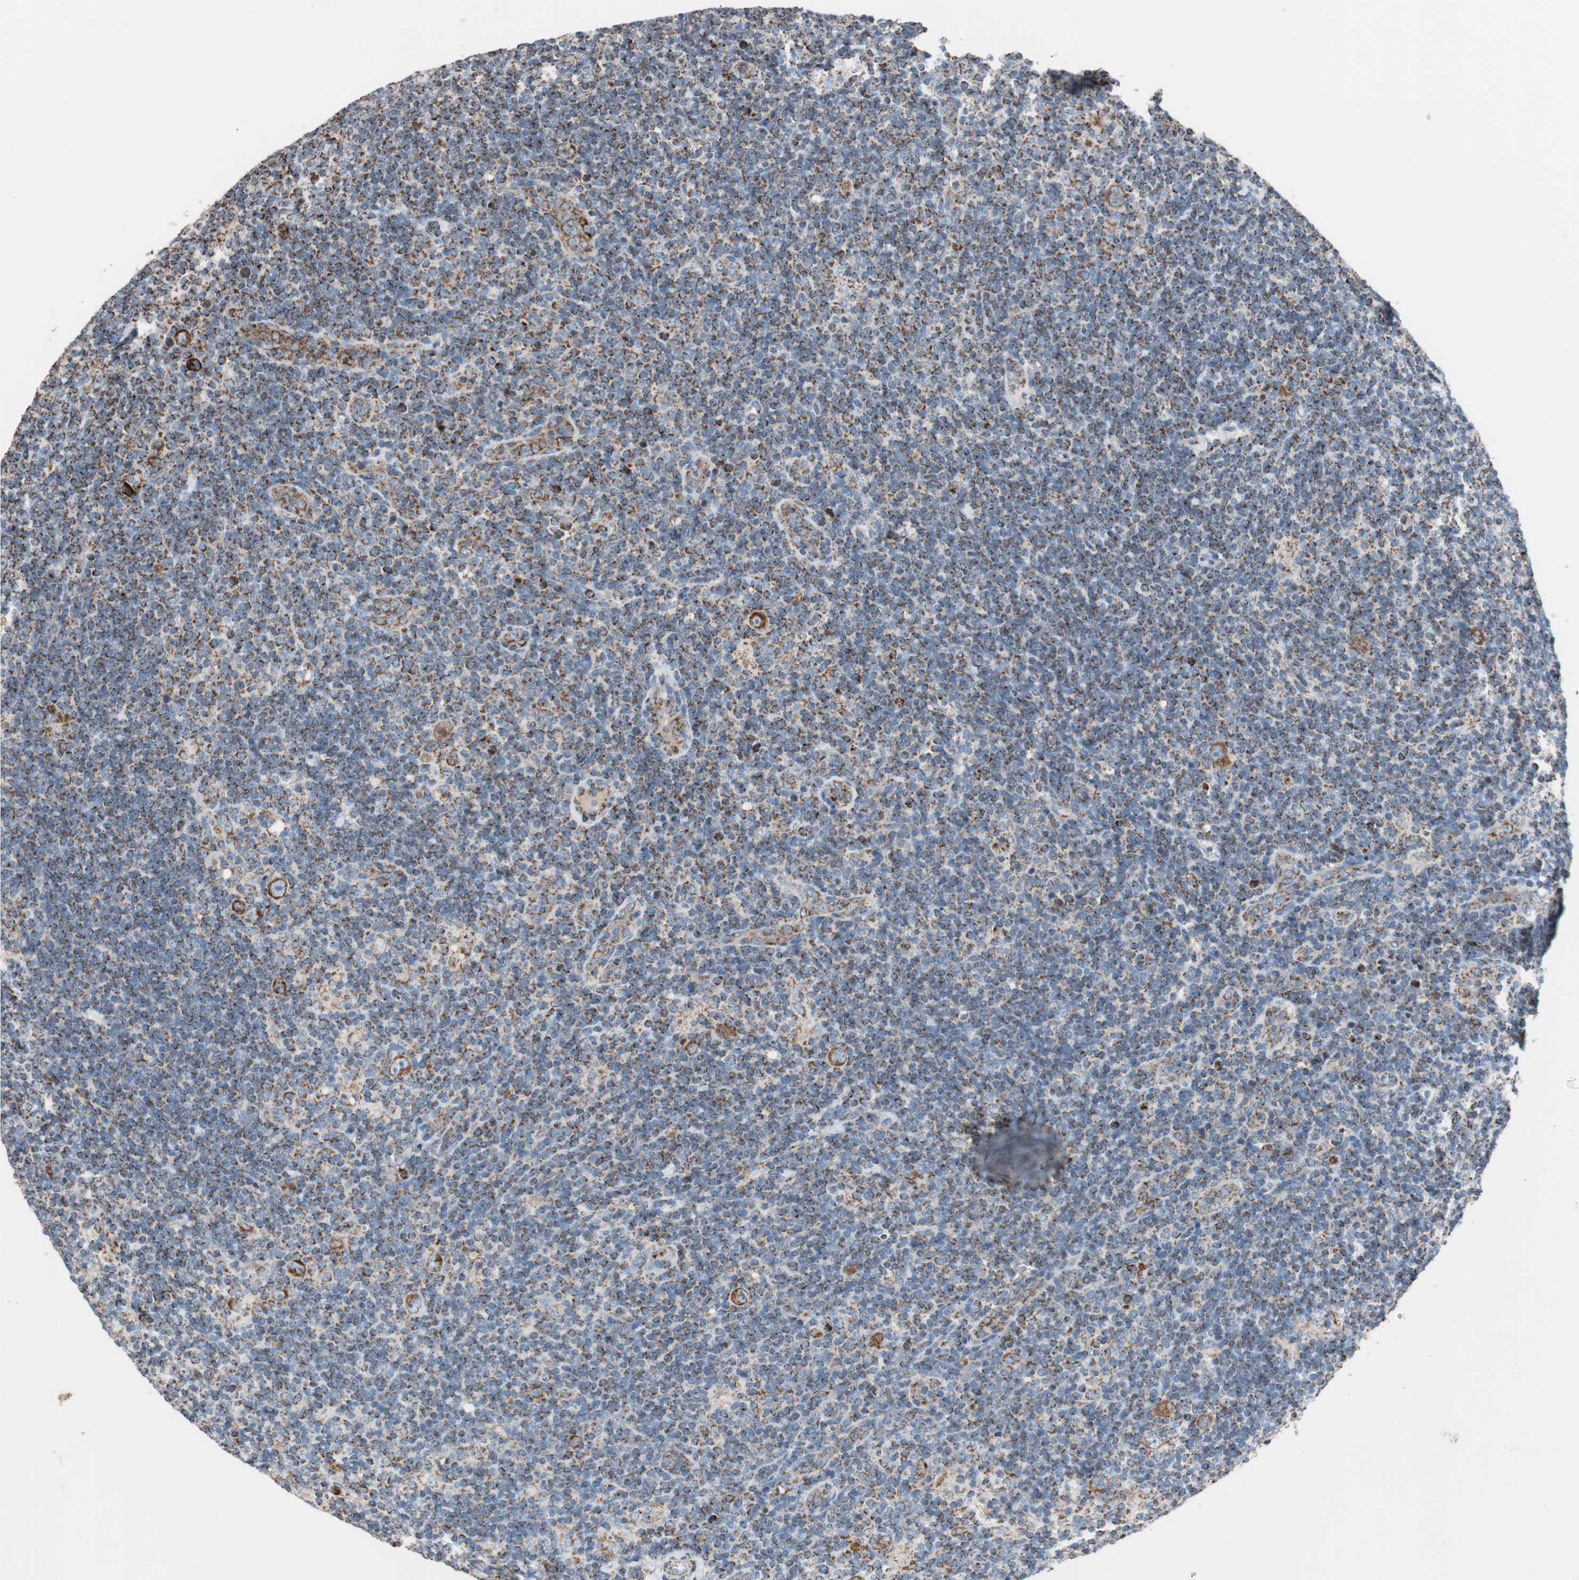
{"staining": {"intensity": "moderate", "quantity": ">75%", "location": "cytoplasmic/membranous"}, "tissue": "lymphoma", "cell_type": "Tumor cells", "image_type": "cancer", "snomed": [{"axis": "morphology", "description": "Hodgkin's disease, NOS"}, {"axis": "topography", "description": "Lymph node"}], "caption": "Human lymphoma stained with a protein marker exhibits moderate staining in tumor cells.", "gene": "PCSK4", "patient": {"sex": "female", "age": 57}}